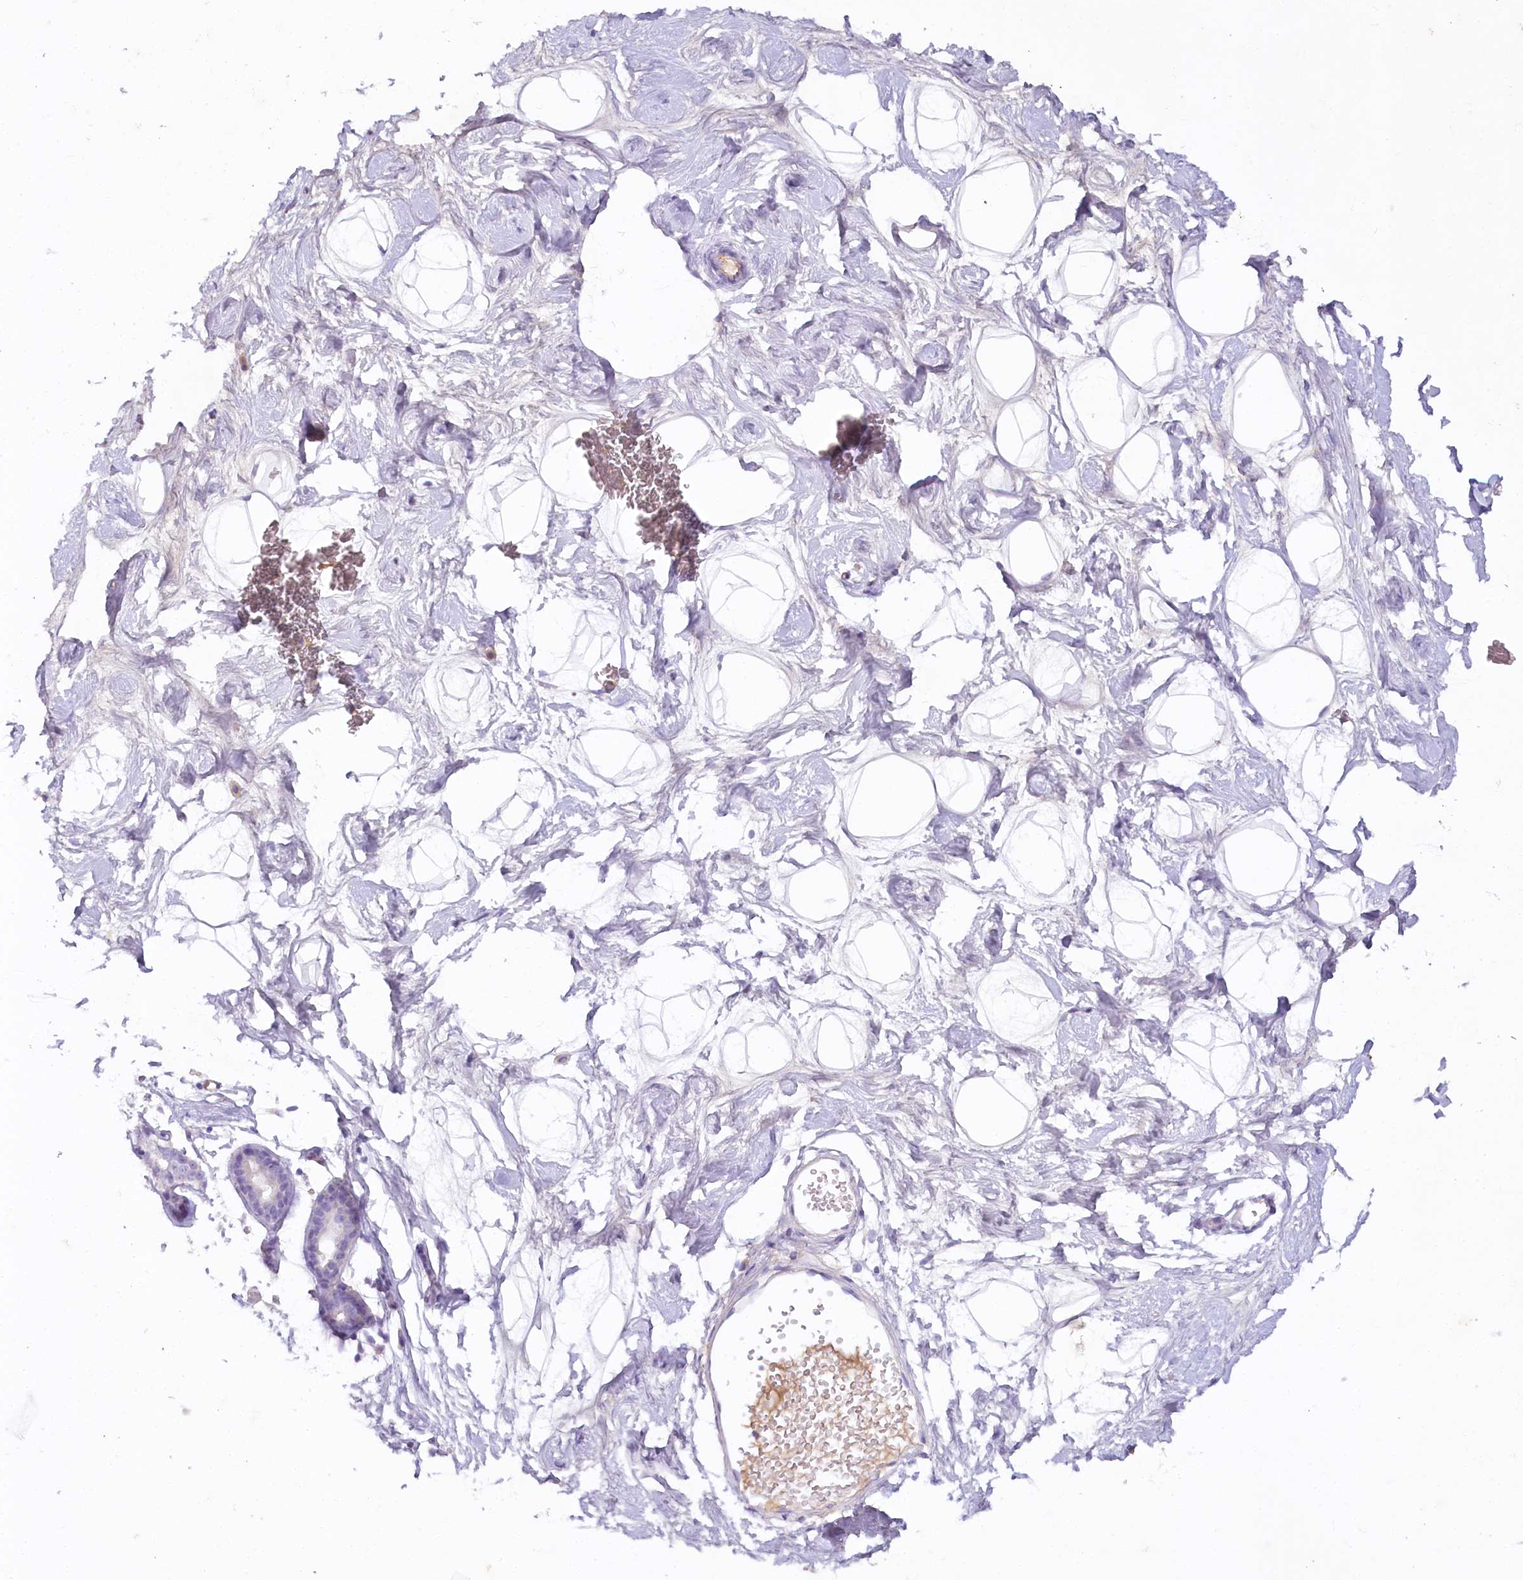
{"staining": {"intensity": "negative", "quantity": "none", "location": "none"}, "tissue": "breast", "cell_type": "Adipocytes", "image_type": "normal", "snomed": [{"axis": "morphology", "description": "Normal tissue, NOS"}, {"axis": "morphology", "description": "Adenoma, NOS"}, {"axis": "topography", "description": "Breast"}], "caption": "This is an immunohistochemistry (IHC) histopathology image of unremarkable breast. There is no positivity in adipocytes.", "gene": "HPD", "patient": {"sex": "female", "age": 23}}